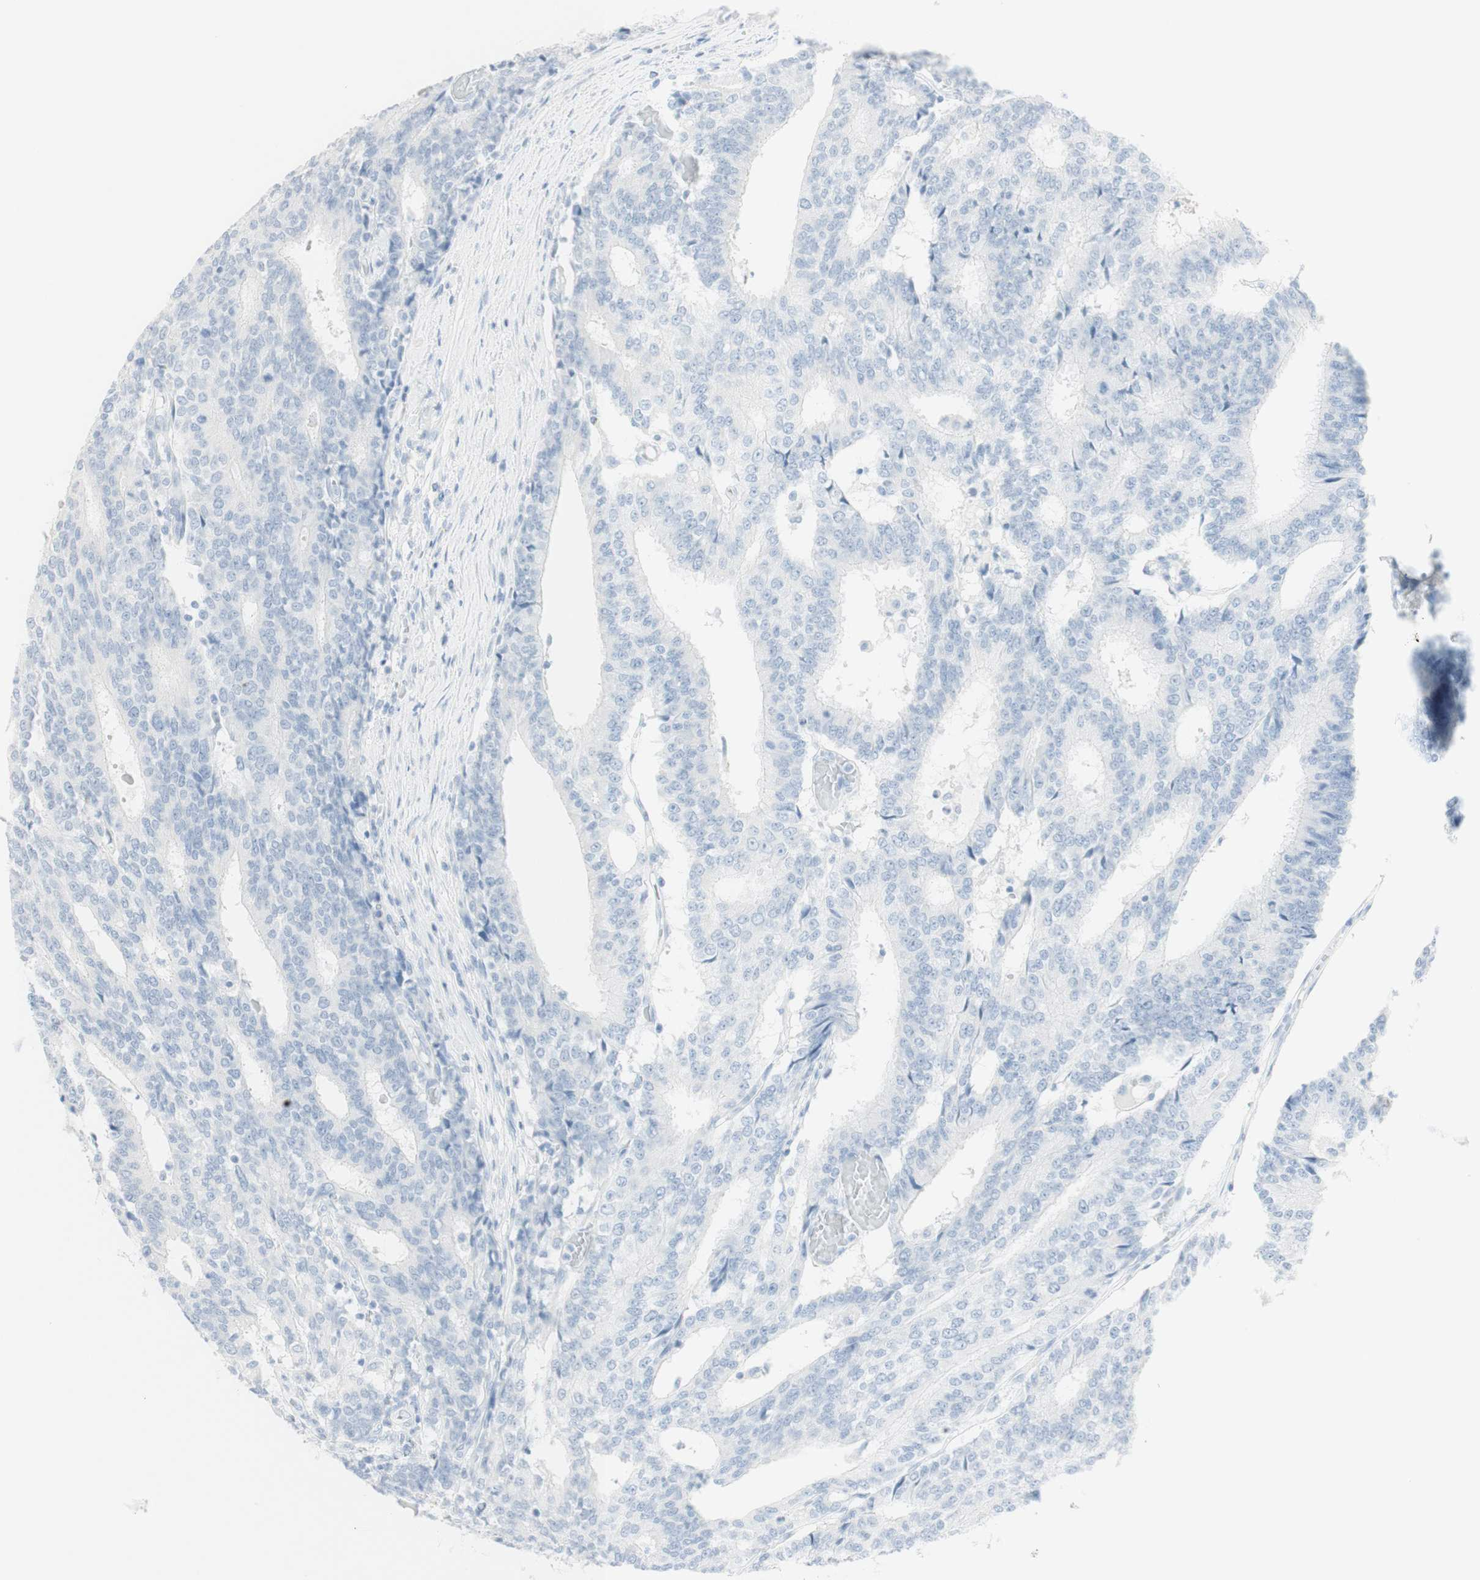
{"staining": {"intensity": "negative", "quantity": "none", "location": "none"}, "tissue": "prostate cancer", "cell_type": "Tumor cells", "image_type": "cancer", "snomed": [{"axis": "morphology", "description": "Normal tissue, NOS"}, {"axis": "morphology", "description": "Adenocarcinoma, High grade"}, {"axis": "topography", "description": "Prostate"}, {"axis": "topography", "description": "Seminal veicle"}], "caption": "Immunohistochemistry histopathology image of neoplastic tissue: prostate cancer stained with DAB (3,3'-diaminobenzidine) shows no significant protein expression in tumor cells.", "gene": "NAPSA", "patient": {"sex": "male", "age": 55}}